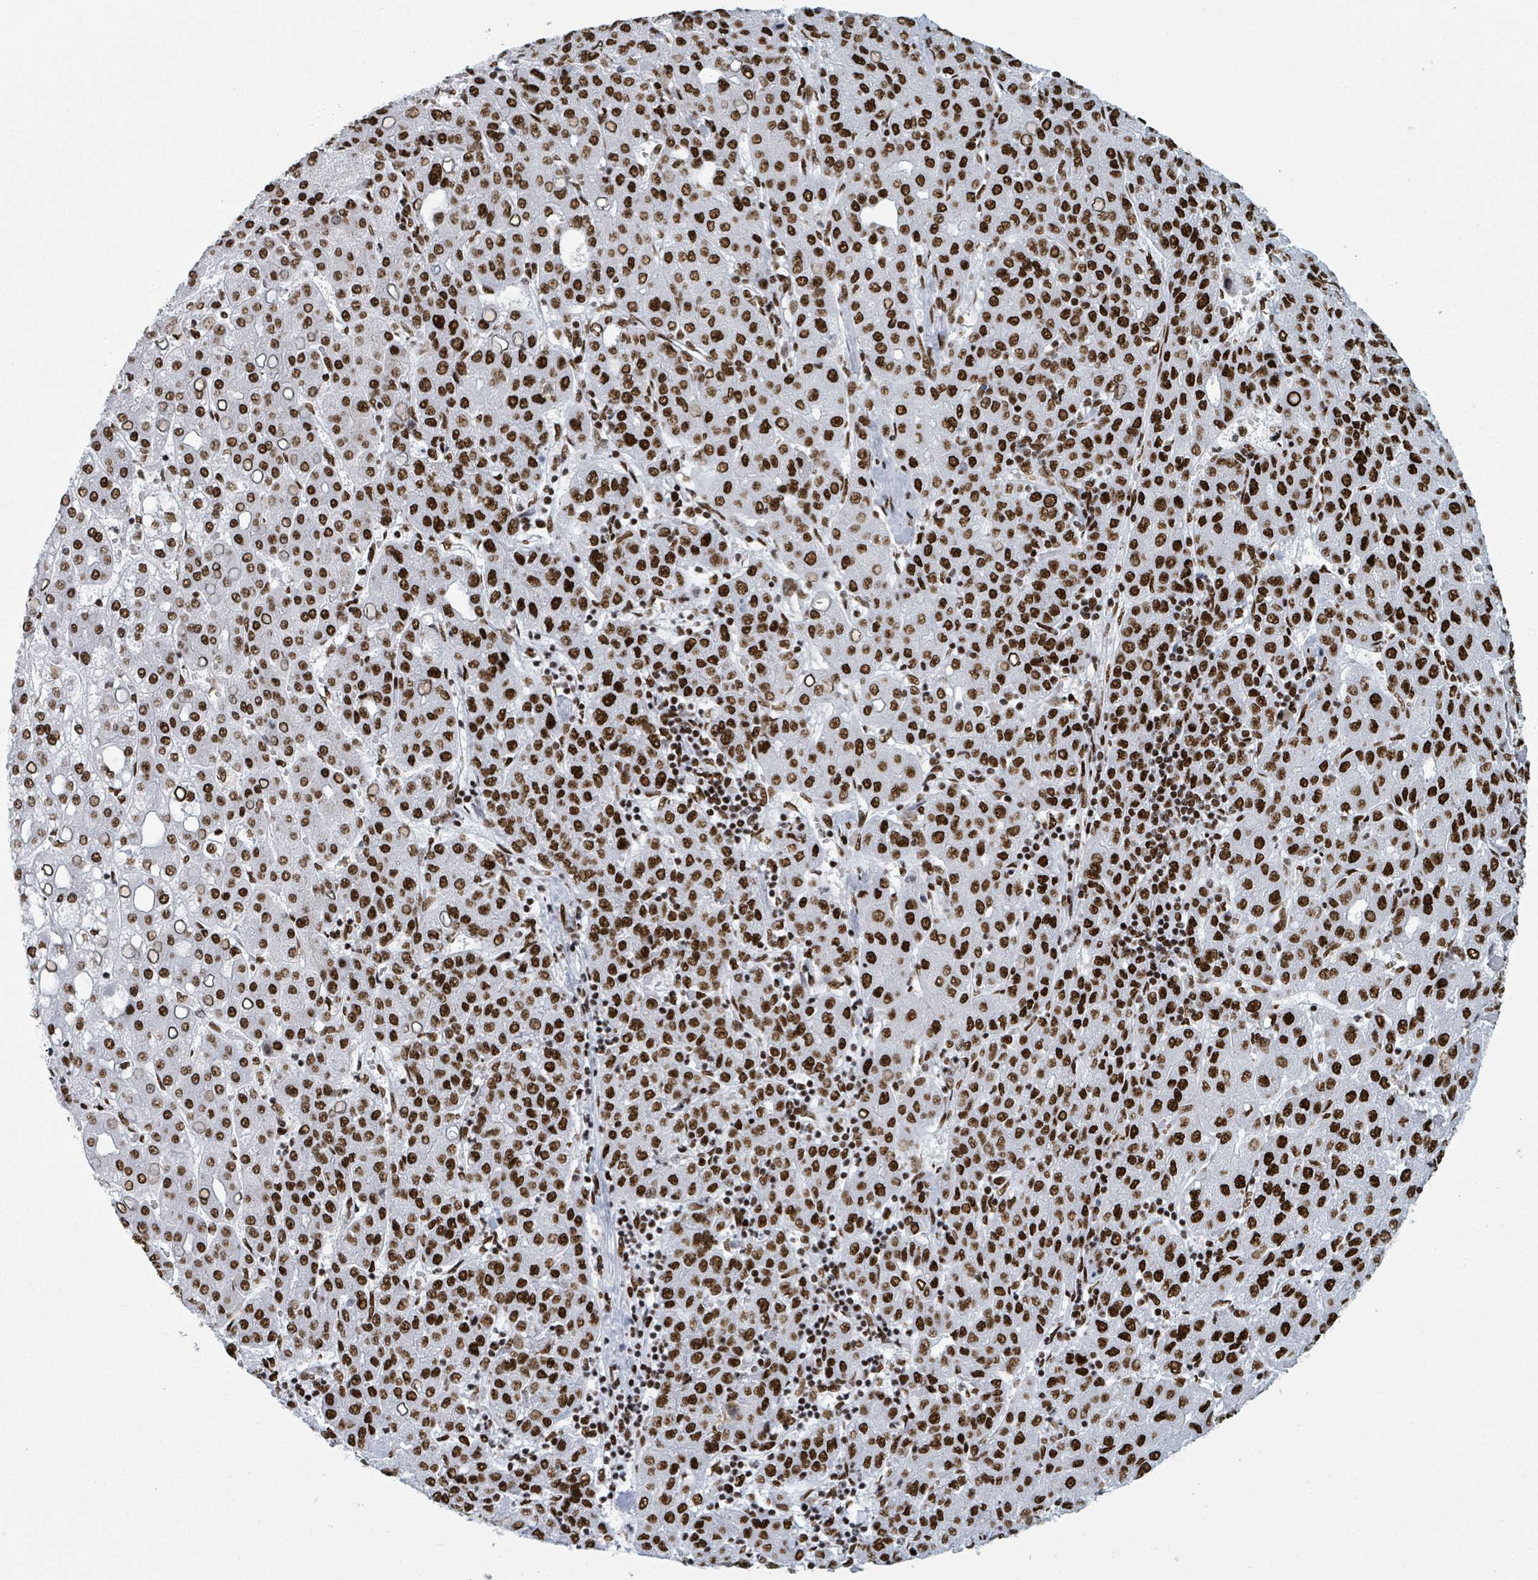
{"staining": {"intensity": "strong", "quantity": ">75%", "location": "nuclear"}, "tissue": "liver cancer", "cell_type": "Tumor cells", "image_type": "cancer", "snomed": [{"axis": "morphology", "description": "Carcinoma, Hepatocellular, NOS"}, {"axis": "topography", "description": "Liver"}], "caption": "Hepatocellular carcinoma (liver) tissue demonstrates strong nuclear positivity in about >75% of tumor cells, visualized by immunohistochemistry. The staining was performed using DAB, with brown indicating positive protein expression. Nuclei are stained blue with hematoxylin.", "gene": "DHX16", "patient": {"sex": "male", "age": 65}}